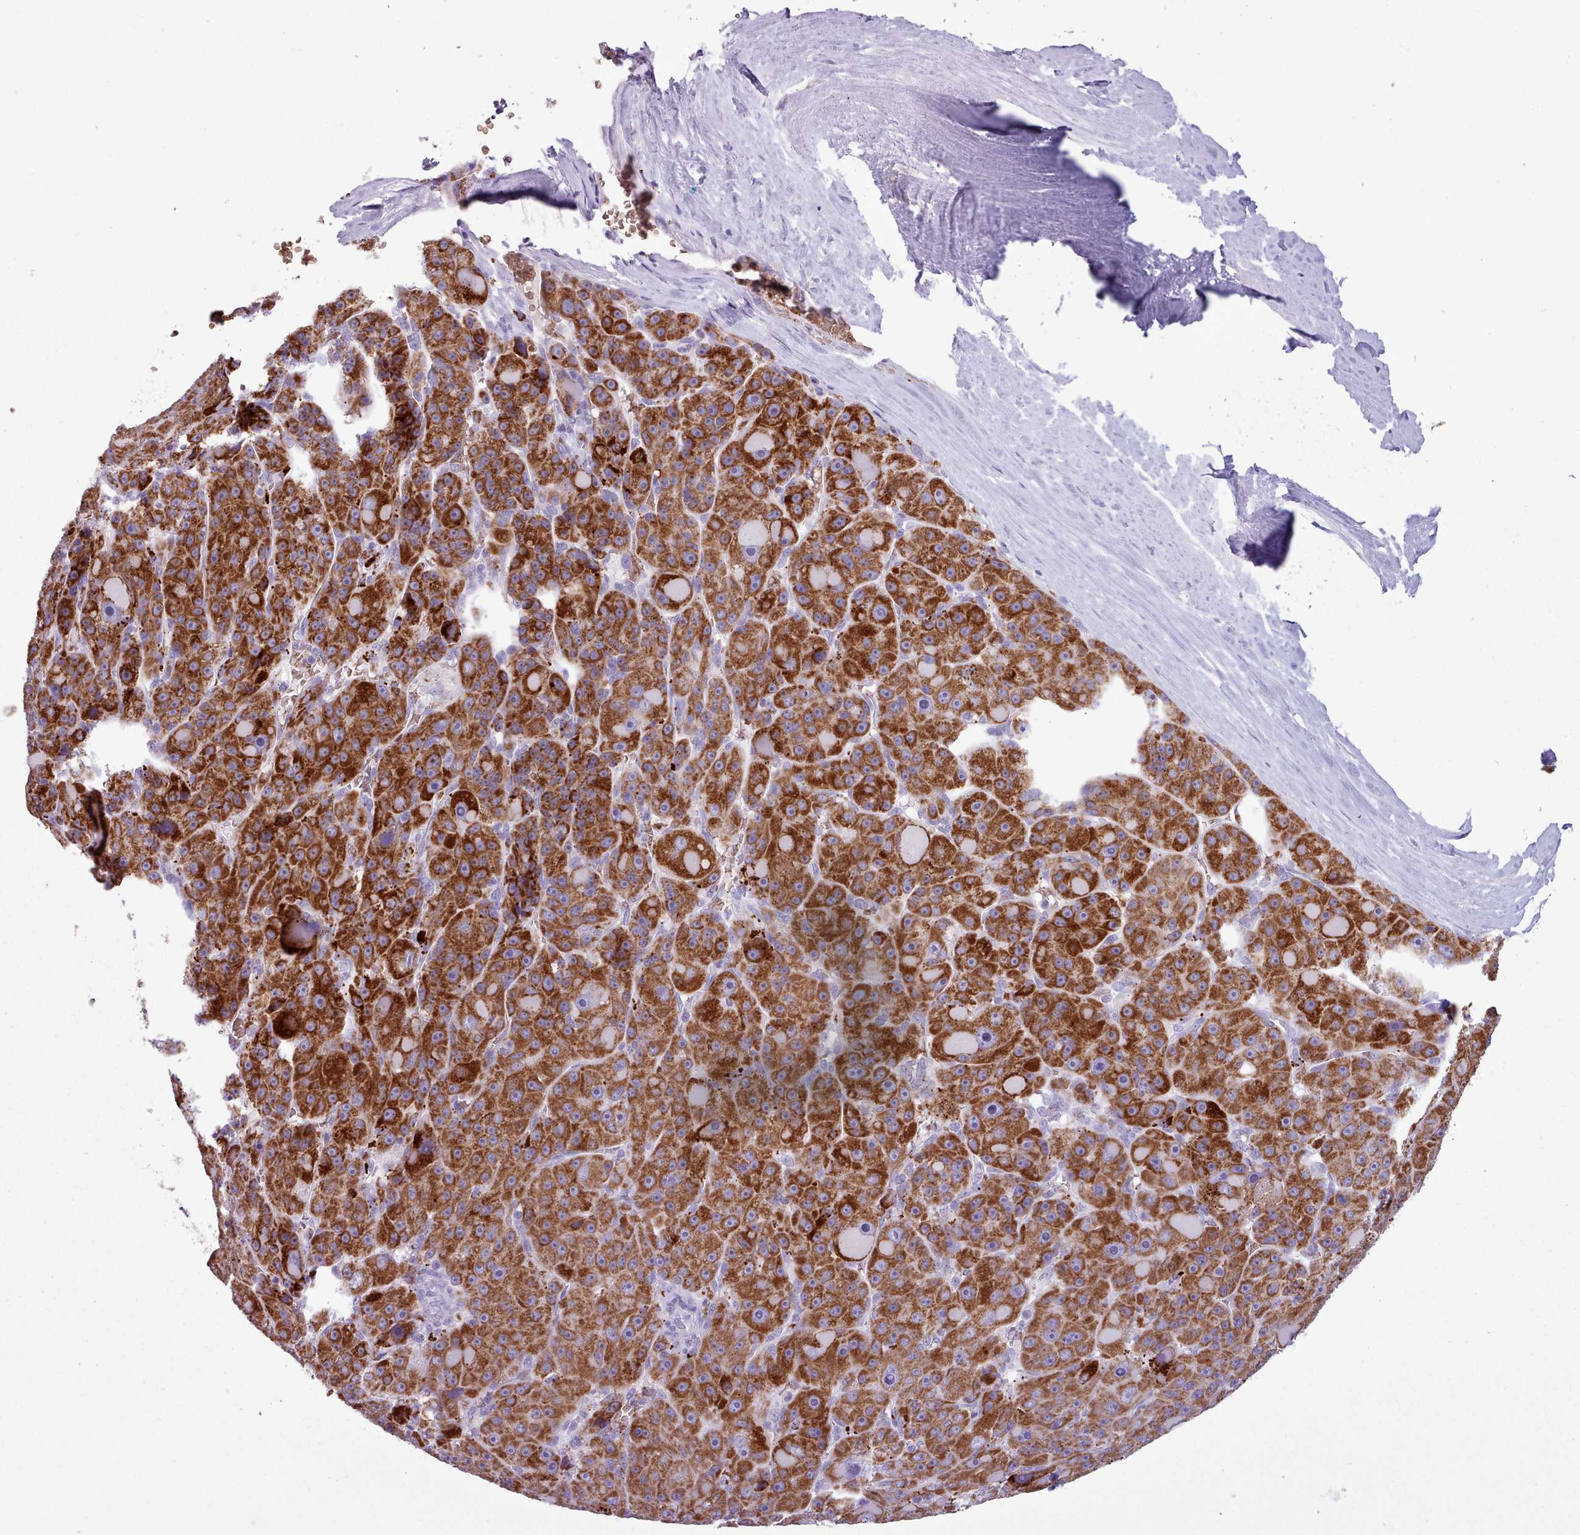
{"staining": {"intensity": "strong", "quantity": ">75%", "location": "cytoplasmic/membranous"}, "tissue": "liver cancer", "cell_type": "Tumor cells", "image_type": "cancer", "snomed": [{"axis": "morphology", "description": "Carcinoma, Hepatocellular, NOS"}, {"axis": "topography", "description": "Liver"}], "caption": "Liver cancer (hepatocellular carcinoma) was stained to show a protein in brown. There is high levels of strong cytoplasmic/membranous positivity in about >75% of tumor cells.", "gene": "AK4", "patient": {"sex": "male", "age": 76}}